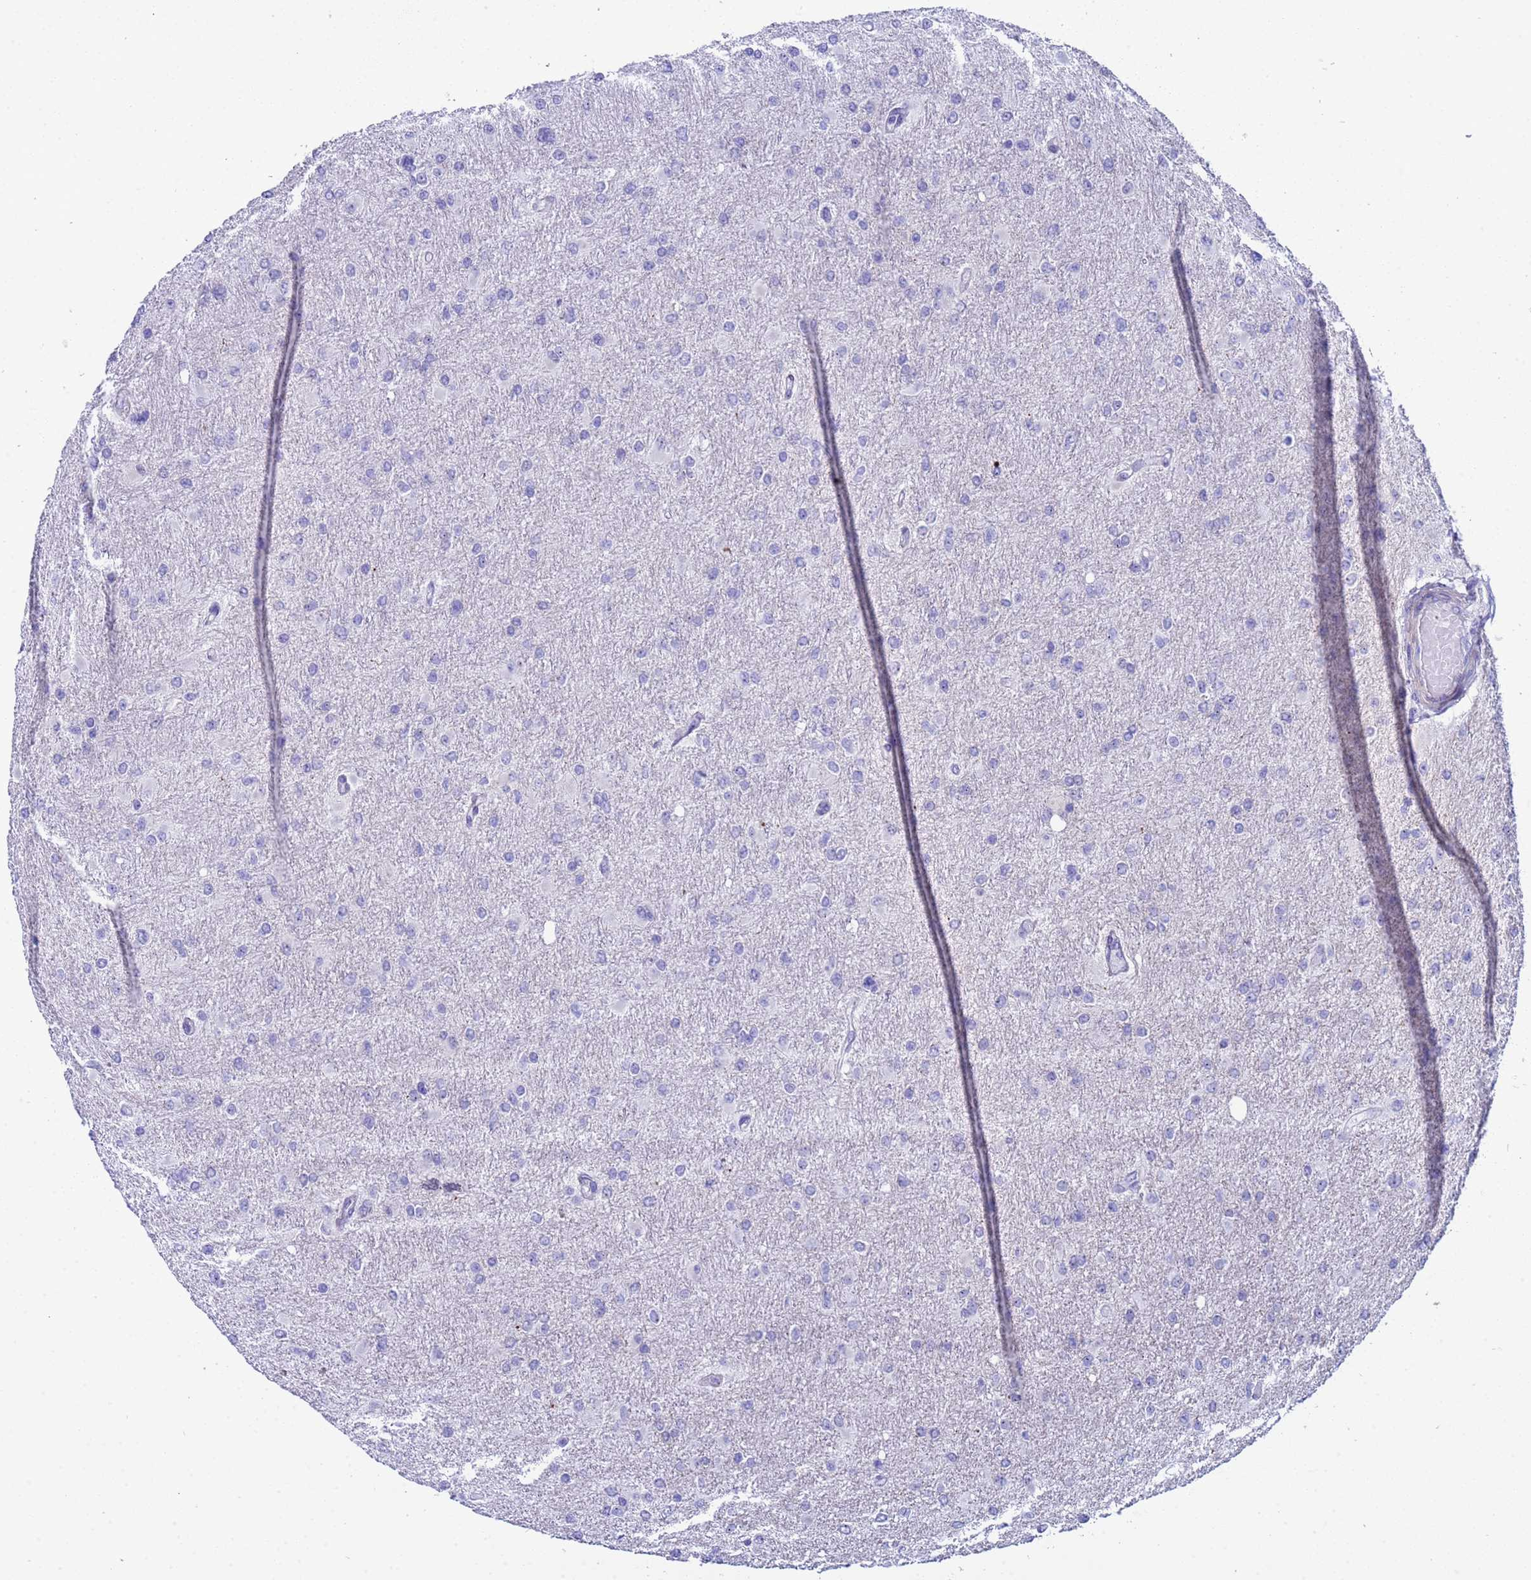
{"staining": {"intensity": "negative", "quantity": "none", "location": "none"}, "tissue": "glioma", "cell_type": "Tumor cells", "image_type": "cancer", "snomed": [{"axis": "morphology", "description": "Glioma, malignant, High grade"}, {"axis": "topography", "description": "Cerebral cortex"}], "caption": "Immunohistochemistry (IHC) image of neoplastic tissue: human glioma stained with DAB reveals no significant protein positivity in tumor cells. (DAB immunohistochemistry visualized using brightfield microscopy, high magnification).", "gene": "POP5", "patient": {"sex": "female", "age": 36}}